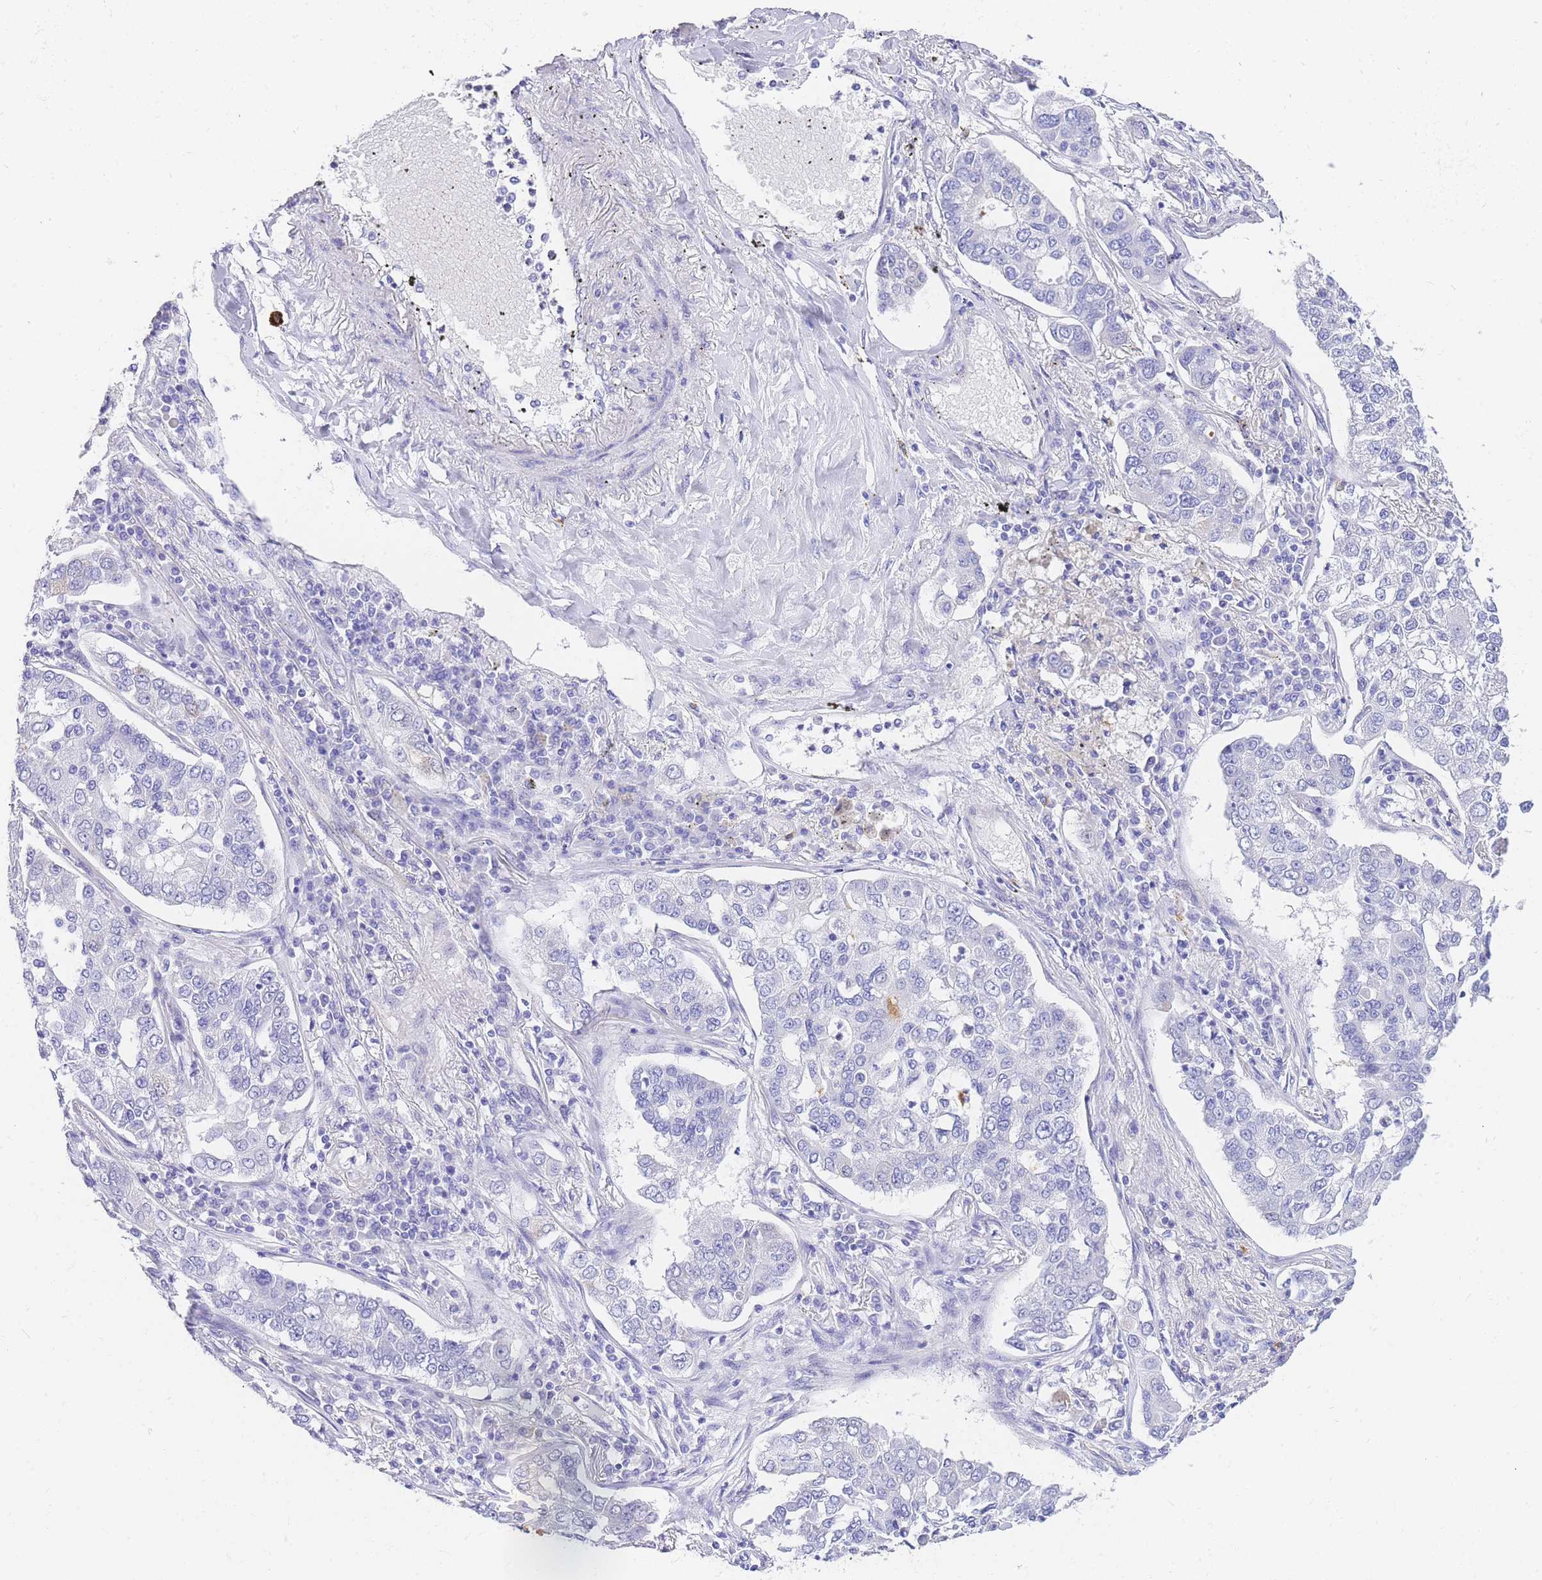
{"staining": {"intensity": "negative", "quantity": "none", "location": "none"}, "tissue": "lung cancer", "cell_type": "Tumor cells", "image_type": "cancer", "snomed": [{"axis": "morphology", "description": "Adenocarcinoma, NOS"}, {"axis": "topography", "description": "Lung"}], "caption": "High magnification brightfield microscopy of lung adenocarcinoma stained with DAB (3,3'-diaminobenzidine) (brown) and counterstained with hematoxylin (blue): tumor cells show no significant staining.", "gene": "SRSF12", "patient": {"sex": "male", "age": 49}}